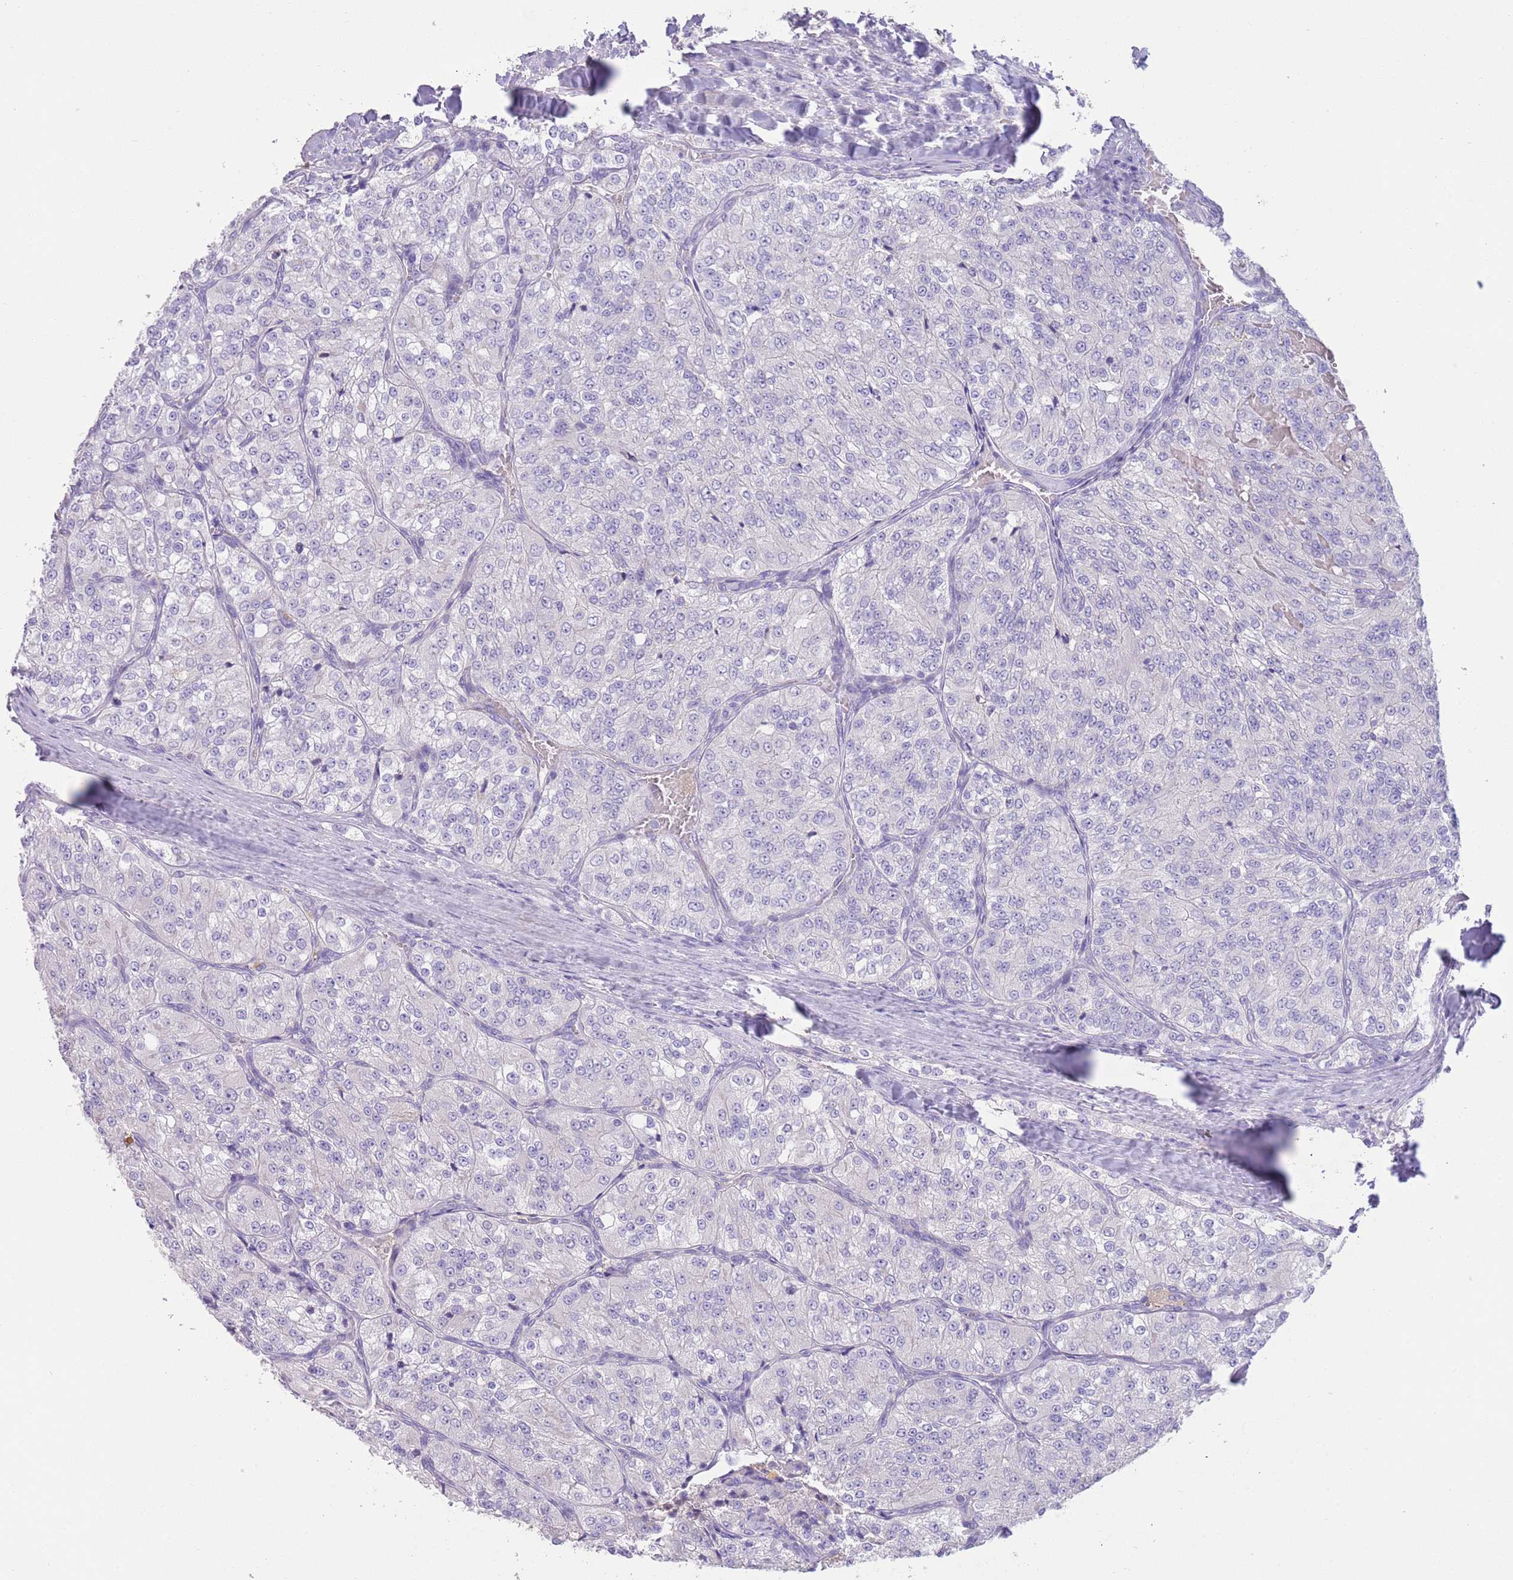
{"staining": {"intensity": "negative", "quantity": "none", "location": "none"}, "tissue": "renal cancer", "cell_type": "Tumor cells", "image_type": "cancer", "snomed": [{"axis": "morphology", "description": "Adenocarcinoma, NOS"}, {"axis": "topography", "description": "Kidney"}], "caption": "Immunohistochemistry micrograph of neoplastic tissue: human renal cancer (adenocarcinoma) stained with DAB (3,3'-diaminobenzidine) demonstrates no significant protein staining in tumor cells. (IHC, brightfield microscopy, high magnification).", "gene": "IGFL4", "patient": {"sex": "female", "age": 63}}